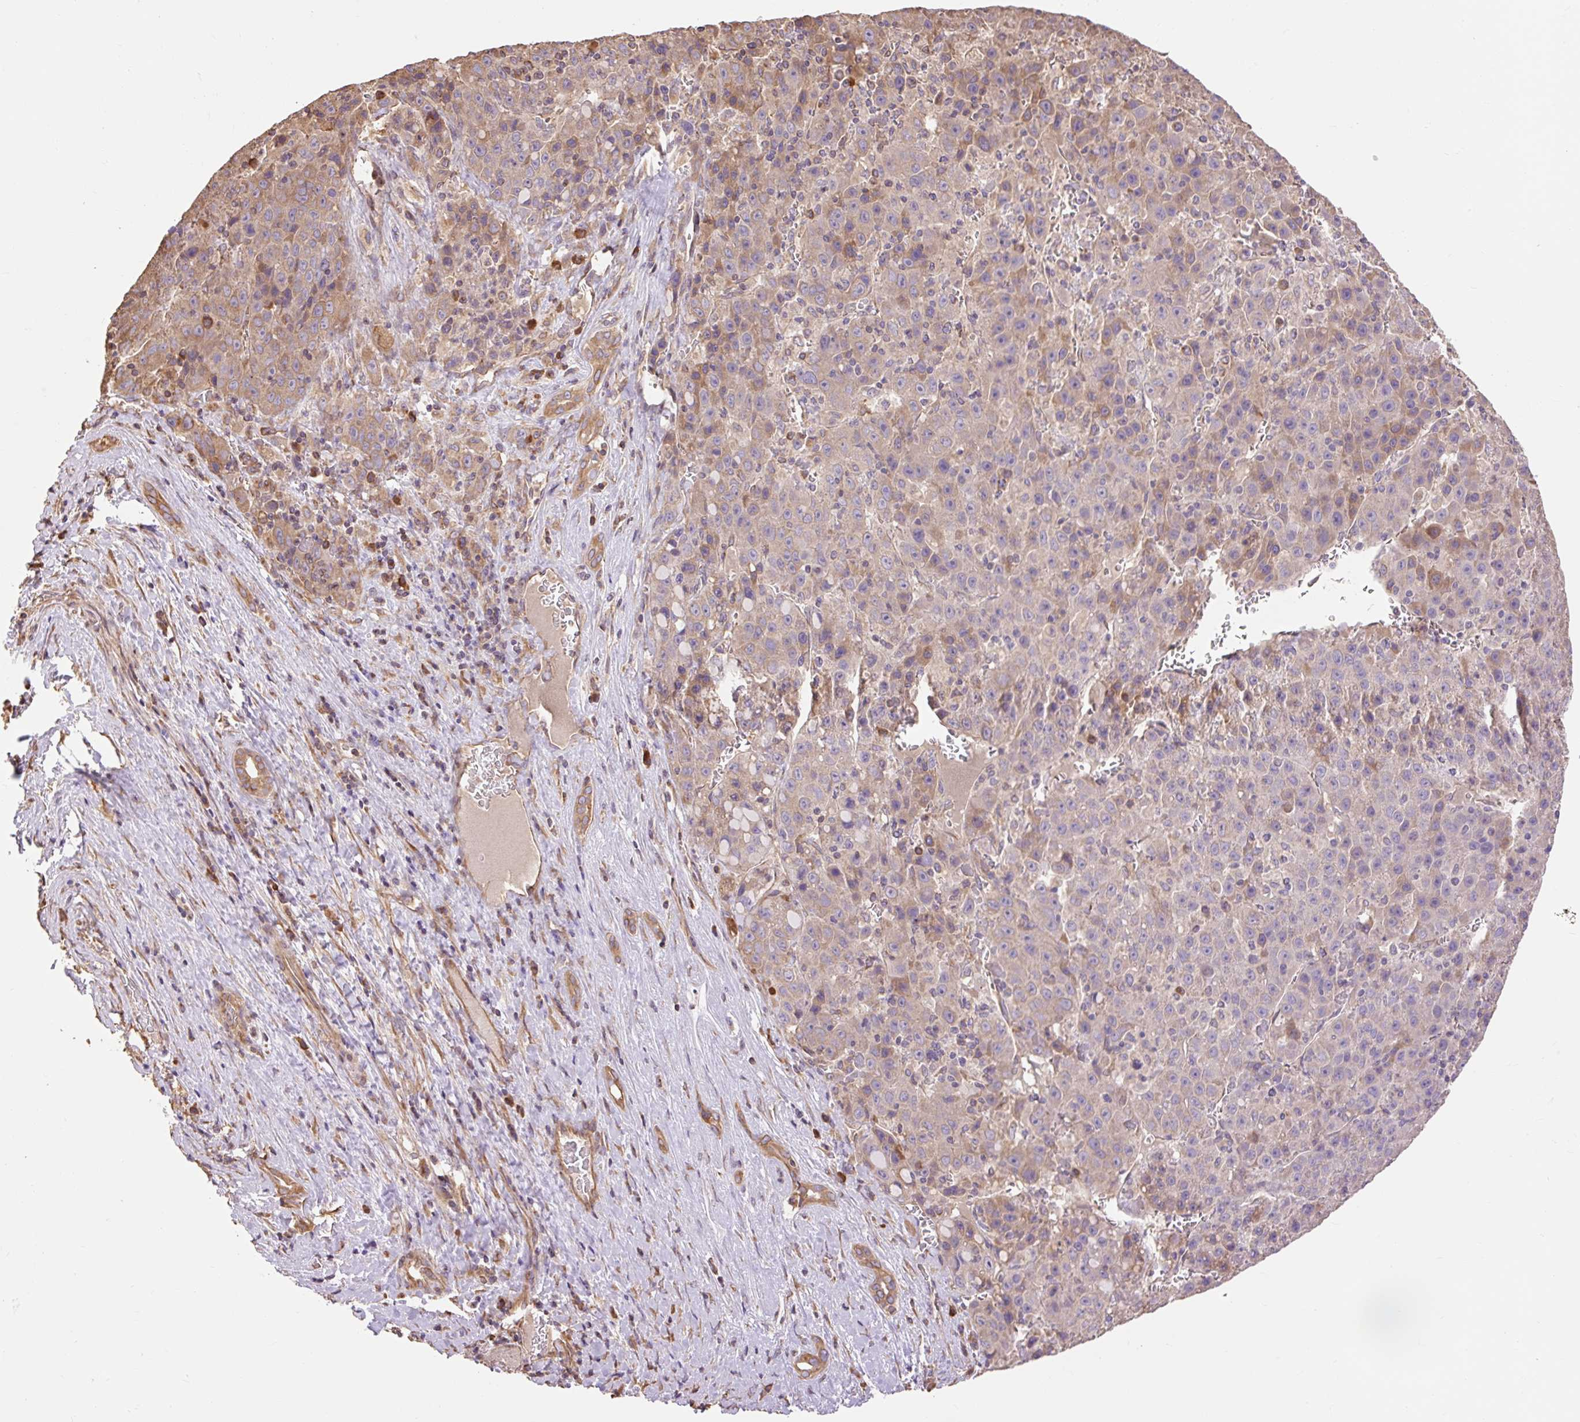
{"staining": {"intensity": "moderate", "quantity": "<25%", "location": "cytoplasmic/membranous"}, "tissue": "liver cancer", "cell_type": "Tumor cells", "image_type": "cancer", "snomed": [{"axis": "morphology", "description": "Carcinoma, Hepatocellular, NOS"}, {"axis": "topography", "description": "Liver"}], "caption": "The image shows staining of liver cancer, revealing moderate cytoplasmic/membranous protein expression (brown color) within tumor cells. The staining was performed using DAB (3,3'-diaminobenzidine), with brown indicating positive protein expression. Nuclei are stained blue with hematoxylin.", "gene": "DESI1", "patient": {"sex": "female", "age": 53}}